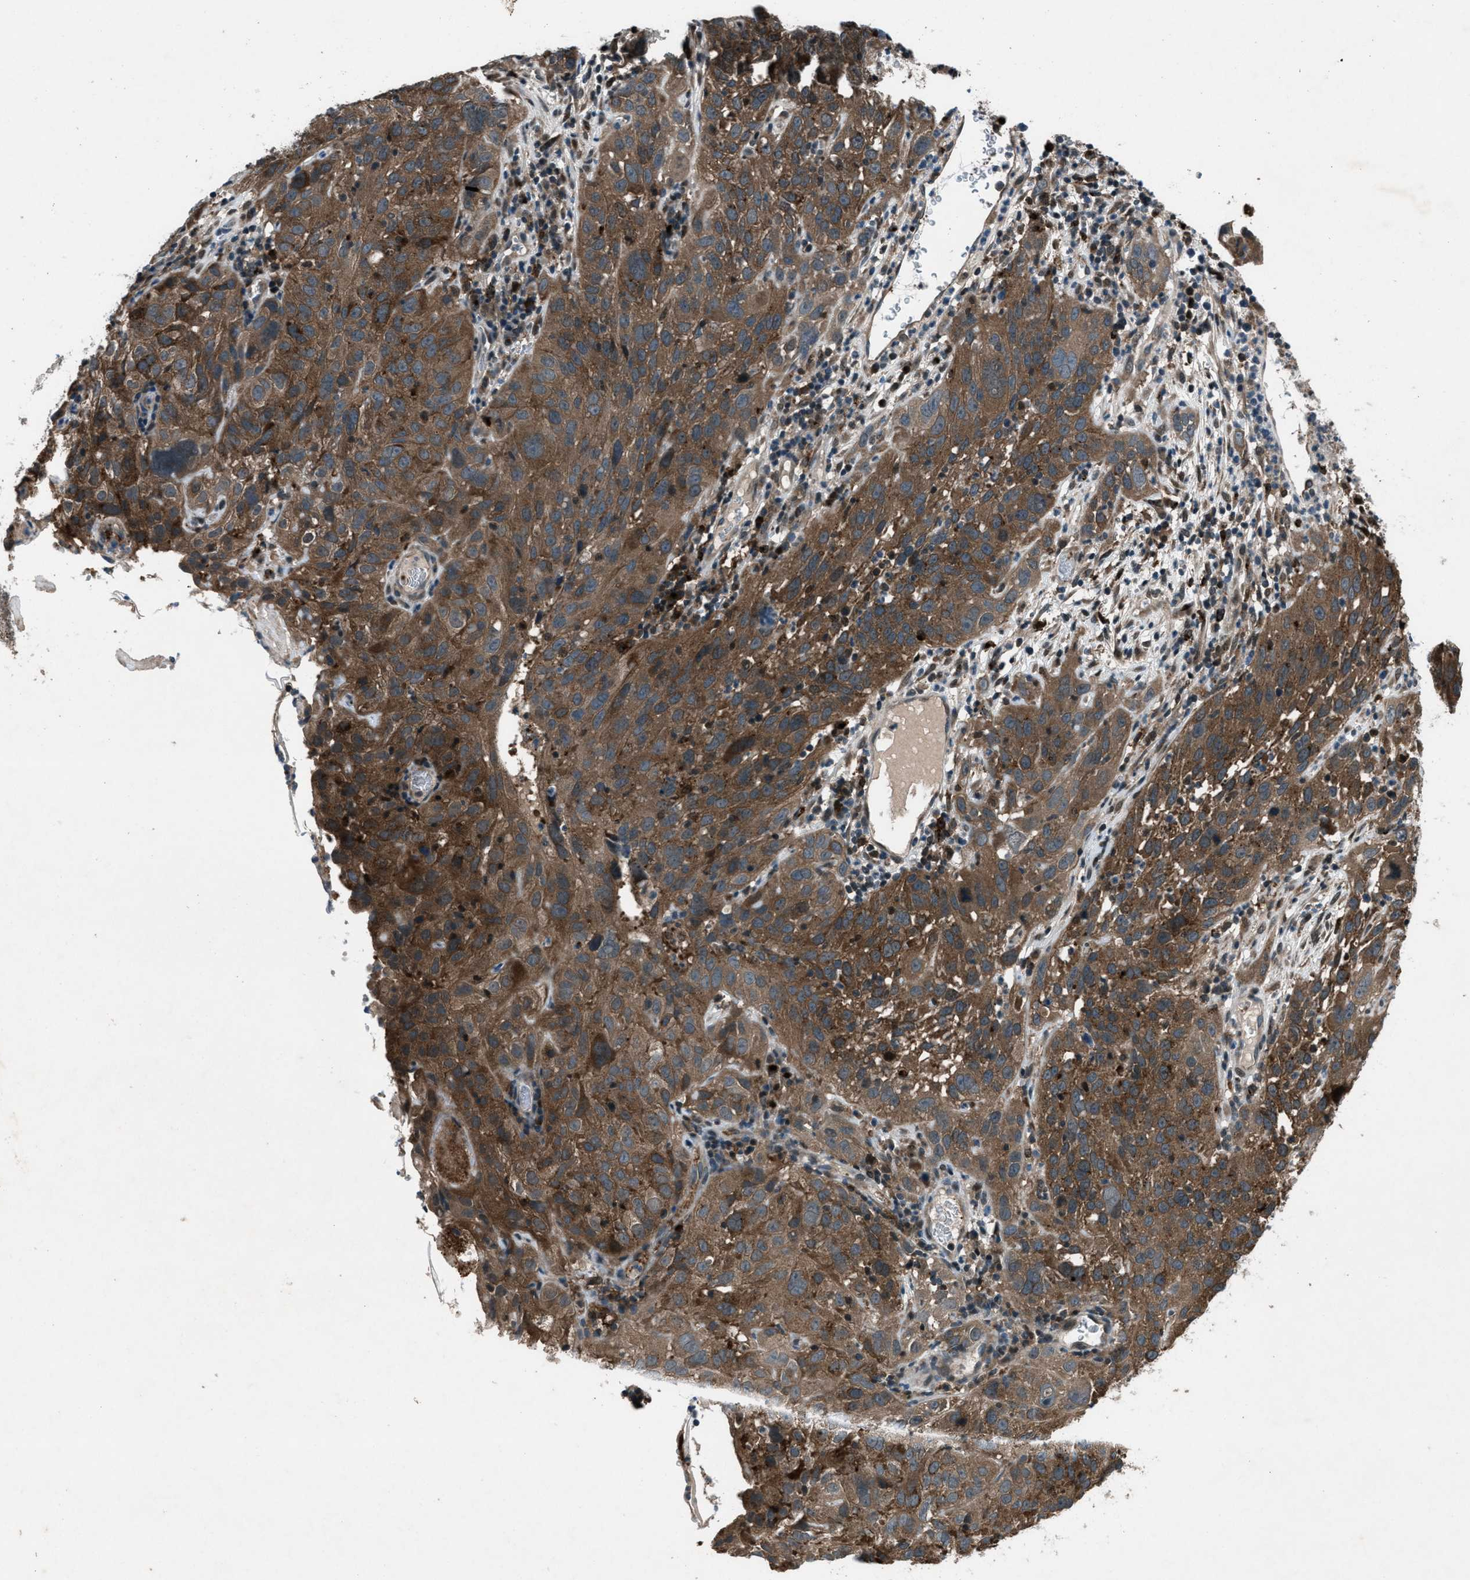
{"staining": {"intensity": "moderate", "quantity": ">75%", "location": "cytoplasmic/membranous"}, "tissue": "cervical cancer", "cell_type": "Tumor cells", "image_type": "cancer", "snomed": [{"axis": "morphology", "description": "Squamous cell carcinoma, NOS"}, {"axis": "topography", "description": "Cervix"}], "caption": "Tumor cells demonstrate moderate cytoplasmic/membranous expression in approximately >75% of cells in squamous cell carcinoma (cervical).", "gene": "EPSTI1", "patient": {"sex": "female", "age": 32}}